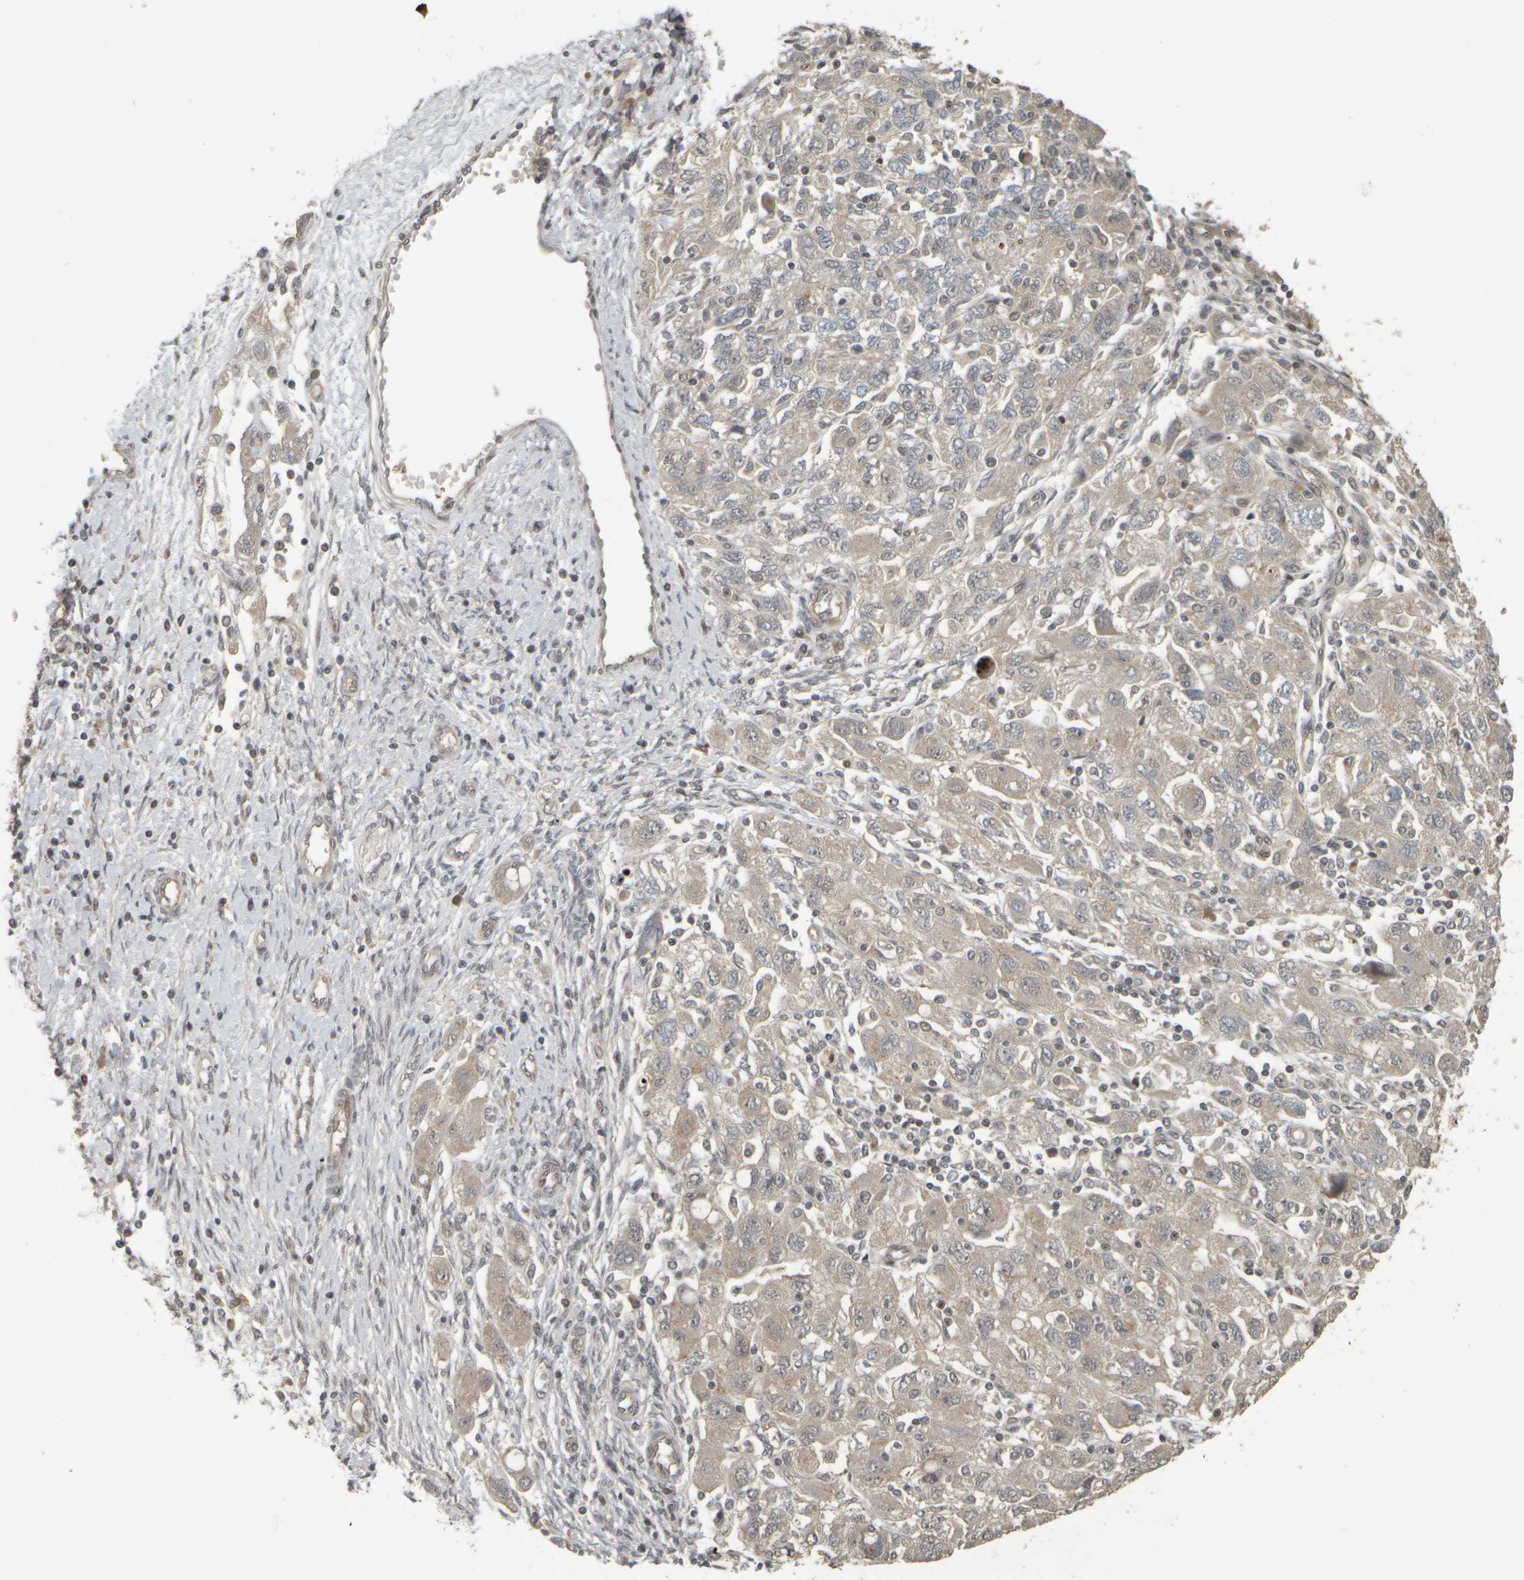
{"staining": {"intensity": "weak", "quantity": "<25%", "location": "cytoplasmic/membranous"}, "tissue": "ovarian cancer", "cell_type": "Tumor cells", "image_type": "cancer", "snomed": [{"axis": "morphology", "description": "Carcinoma, NOS"}, {"axis": "morphology", "description": "Cystadenocarcinoma, serous, NOS"}, {"axis": "topography", "description": "Ovary"}], "caption": "A micrograph of human ovarian cancer (carcinoma) is negative for staining in tumor cells.", "gene": "NAPG", "patient": {"sex": "female", "age": 69}}